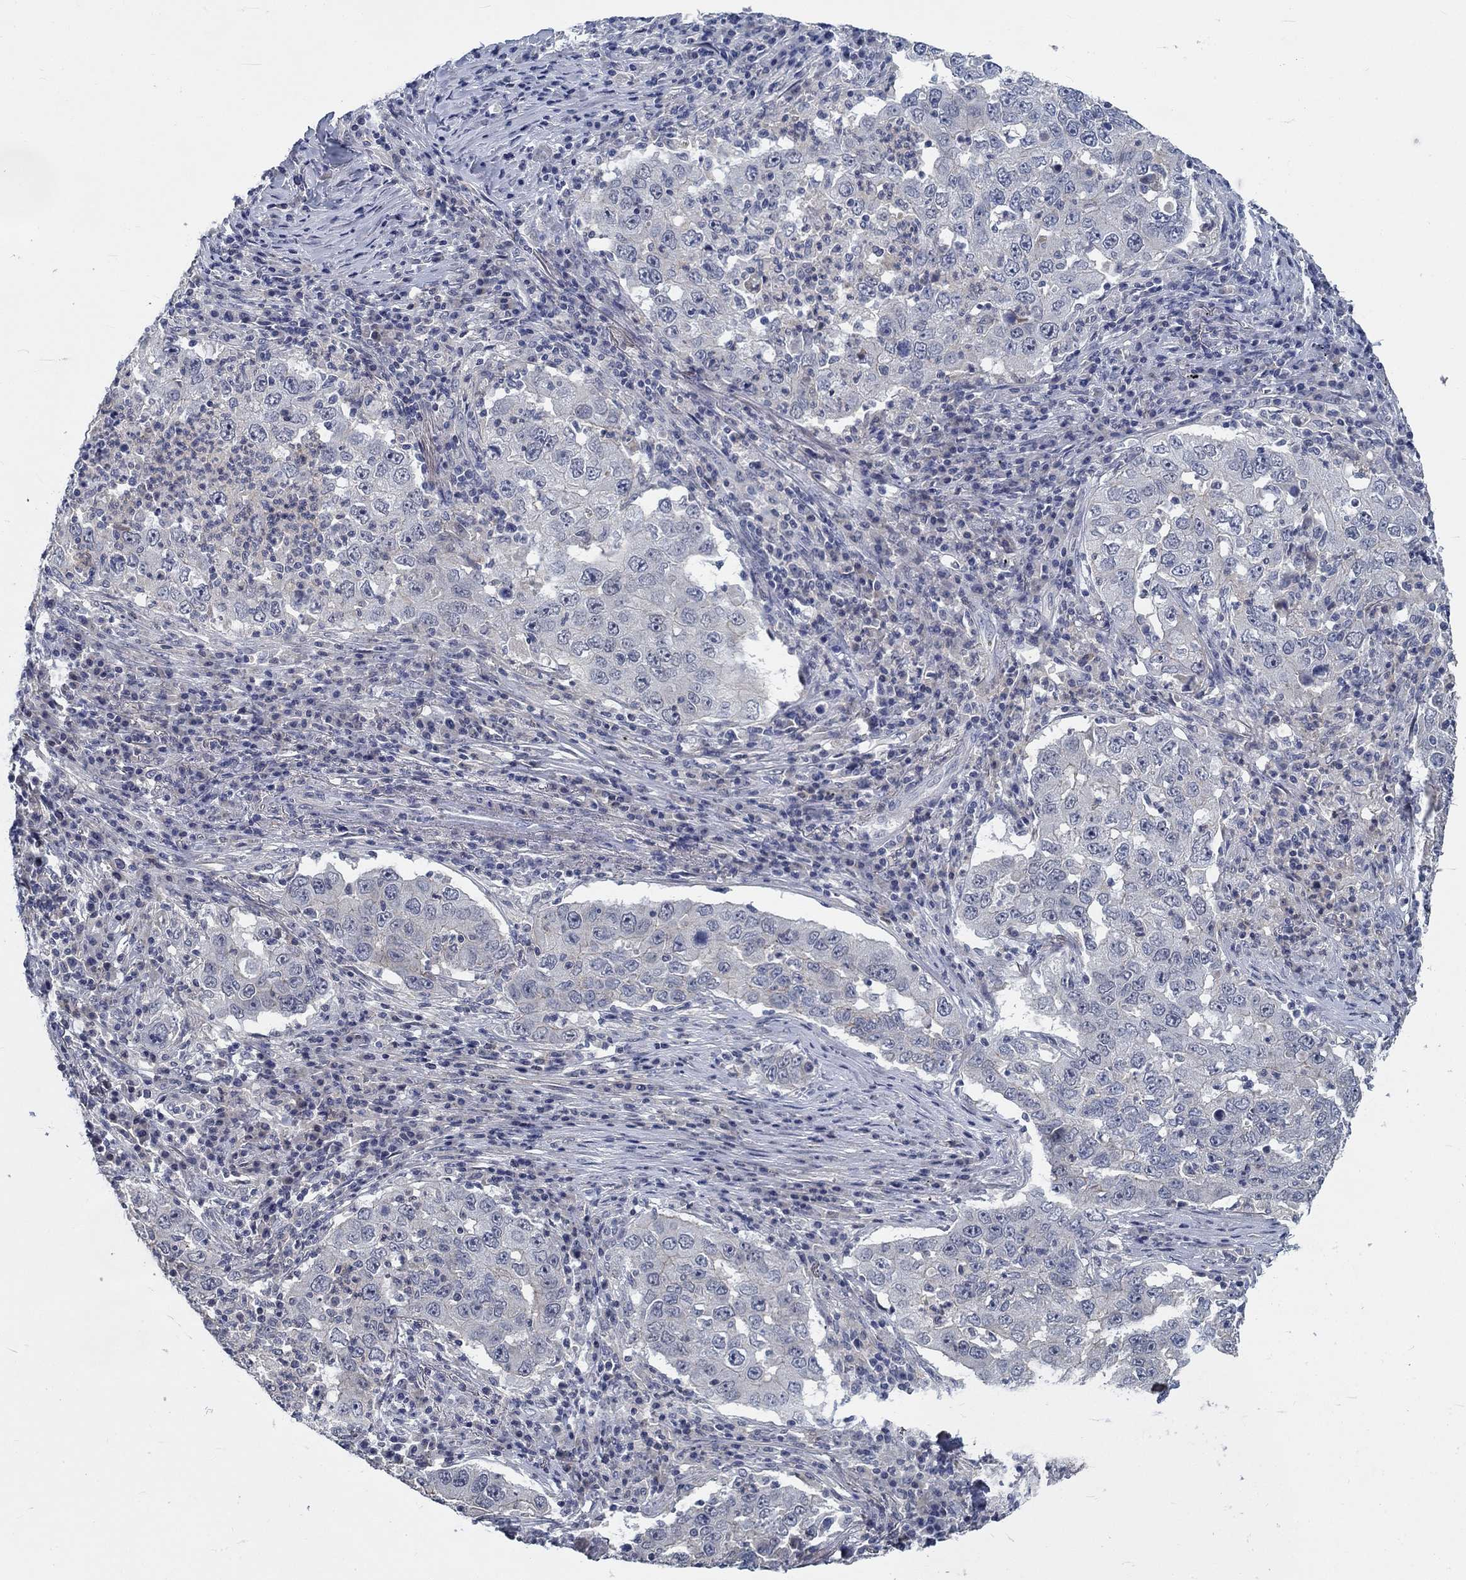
{"staining": {"intensity": "negative", "quantity": "none", "location": "none"}, "tissue": "lung cancer", "cell_type": "Tumor cells", "image_type": "cancer", "snomed": [{"axis": "morphology", "description": "Adenocarcinoma, NOS"}, {"axis": "topography", "description": "Lung"}], "caption": "Tumor cells show no significant protein staining in lung cancer (adenocarcinoma).", "gene": "MYBPC1", "patient": {"sex": "male", "age": 73}}